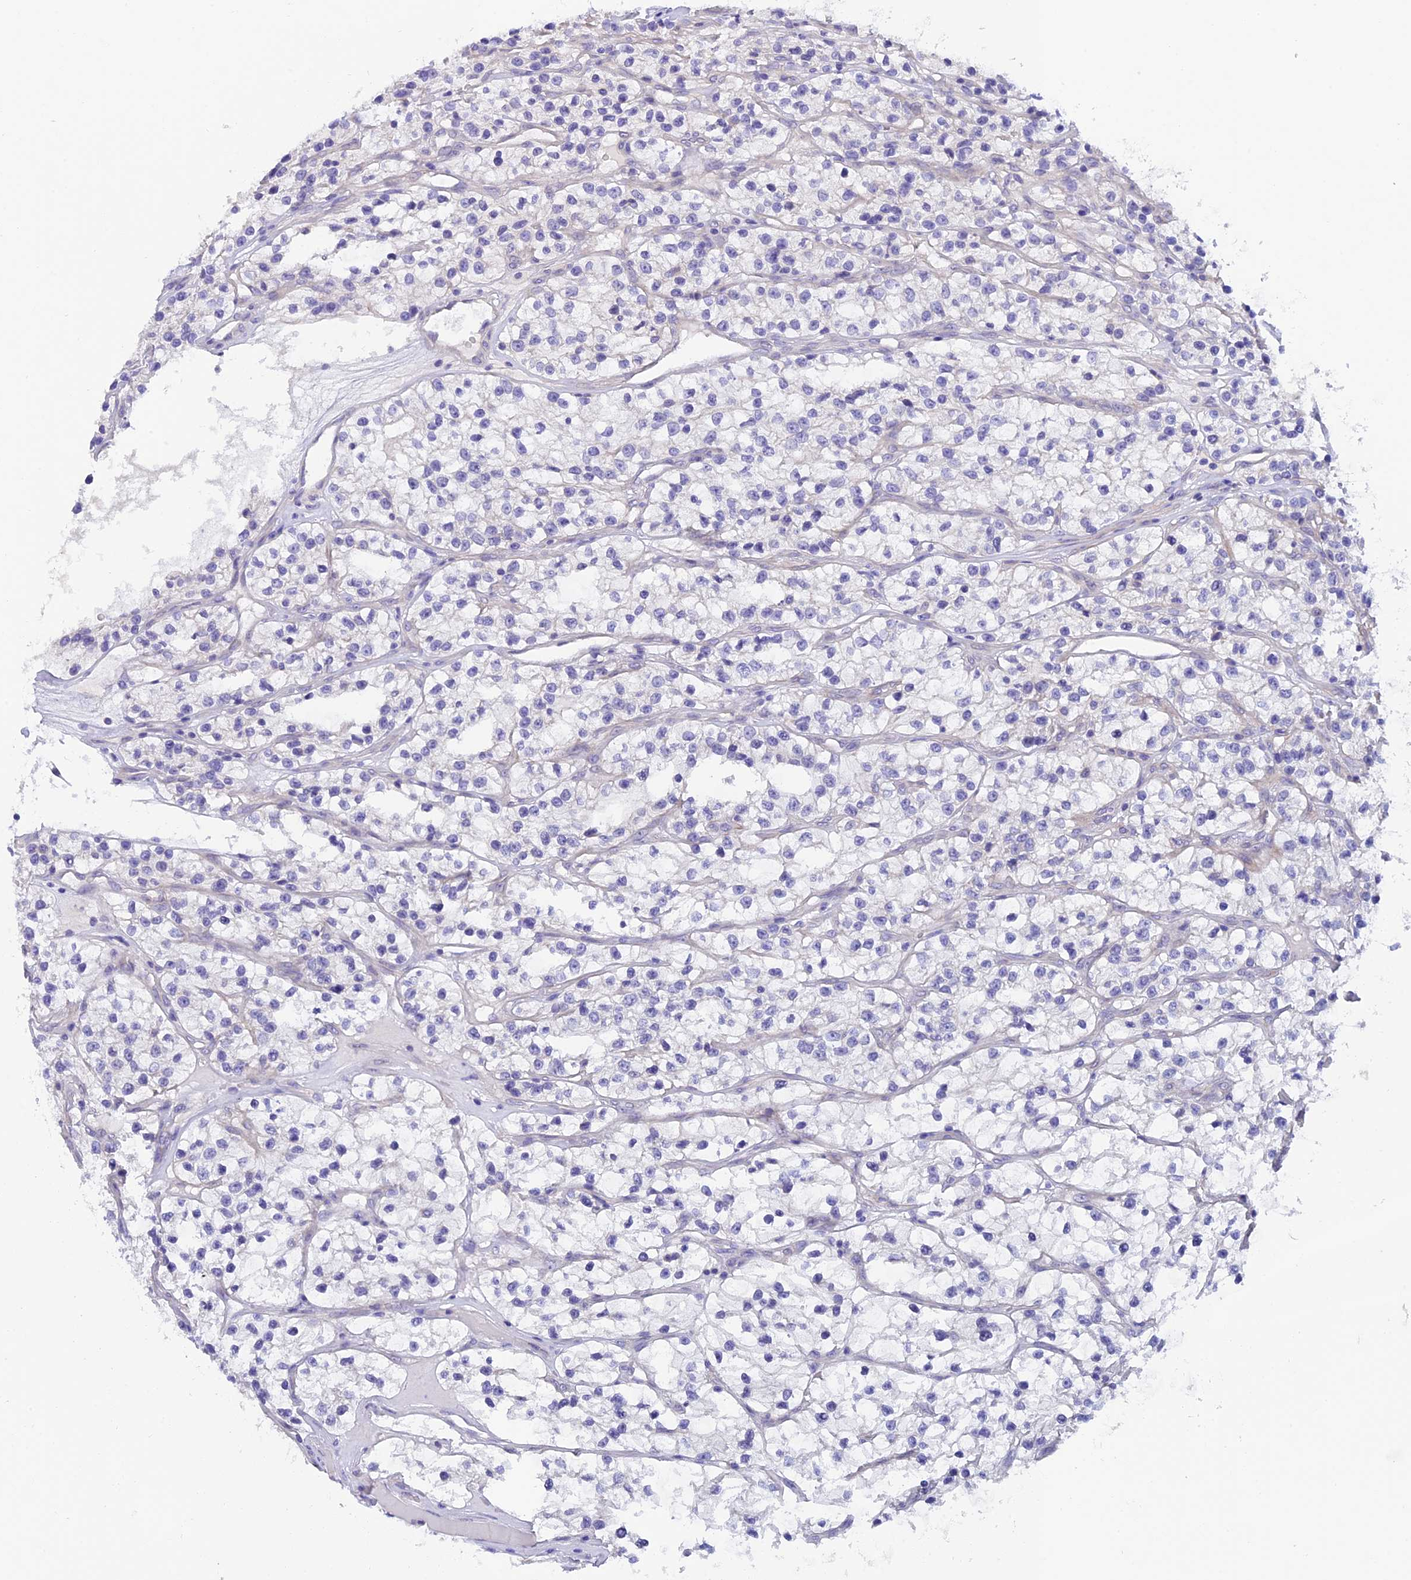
{"staining": {"intensity": "negative", "quantity": "none", "location": "none"}, "tissue": "renal cancer", "cell_type": "Tumor cells", "image_type": "cancer", "snomed": [{"axis": "morphology", "description": "Adenocarcinoma, NOS"}, {"axis": "topography", "description": "Kidney"}], "caption": "A high-resolution photomicrograph shows immunohistochemistry (IHC) staining of adenocarcinoma (renal), which reveals no significant positivity in tumor cells. (Immunohistochemistry (ihc), brightfield microscopy, high magnification).", "gene": "C17orf67", "patient": {"sex": "female", "age": 57}}